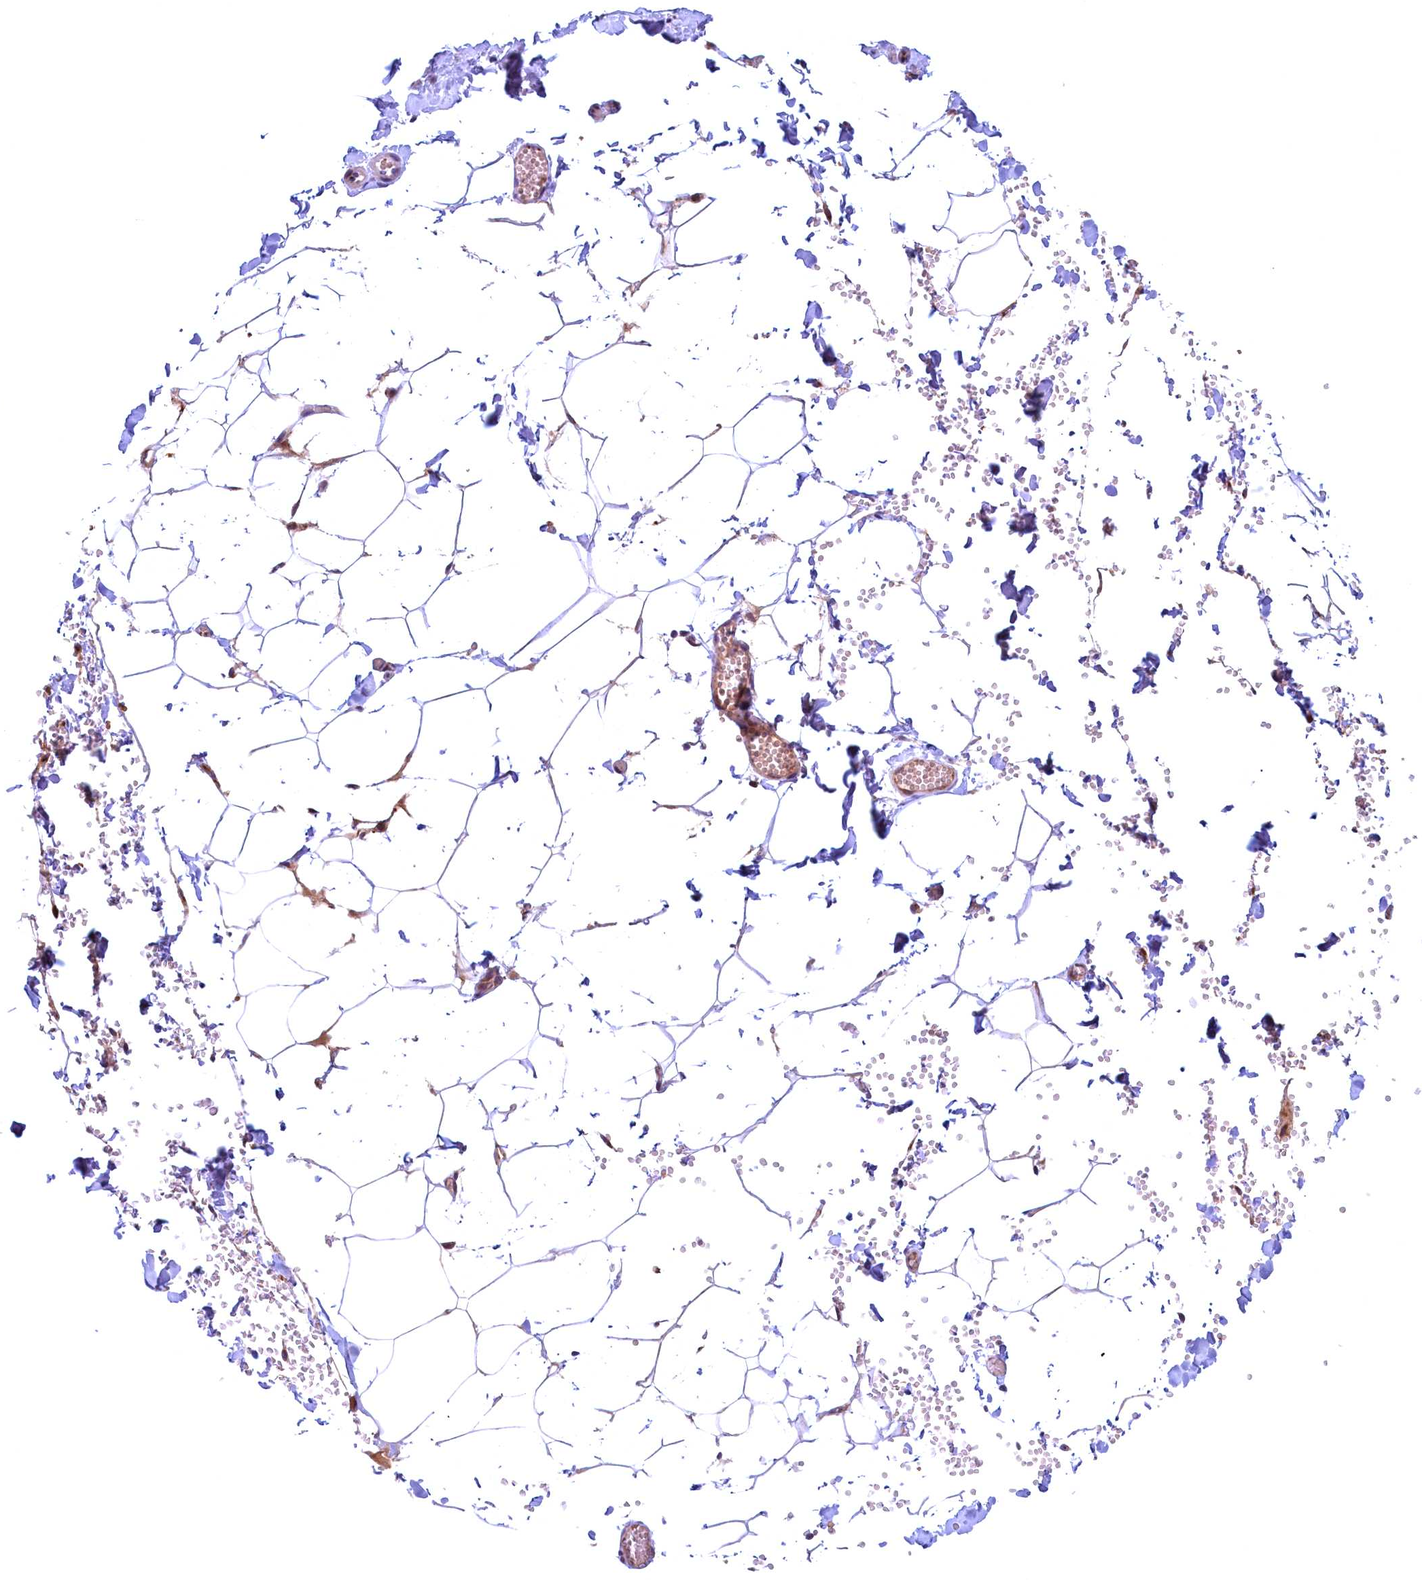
{"staining": {"intensity": "moderate", "quantity": "25%-75%", "location": "cytoplasmic/membranous"}, "tissue": "adipose tissue", "cell_type": "Adipocytes", "image_type": "normal", "snomed": [{"axis": "morphology", "description": "Normal tissue, NOS"}, {"axis": "topography", "description": "Gallbladder"}, {"axis": "topography", "description": "Peripheral nerve tissue"}], "caption": "Adipocytes reveal medium levels of moderate cytoplasmic/membranous expression in about 25%-75% of cells in benign human adipose tissue.", "gene": "BLVRB", "patient": {"sex": "male", "age": 38}}